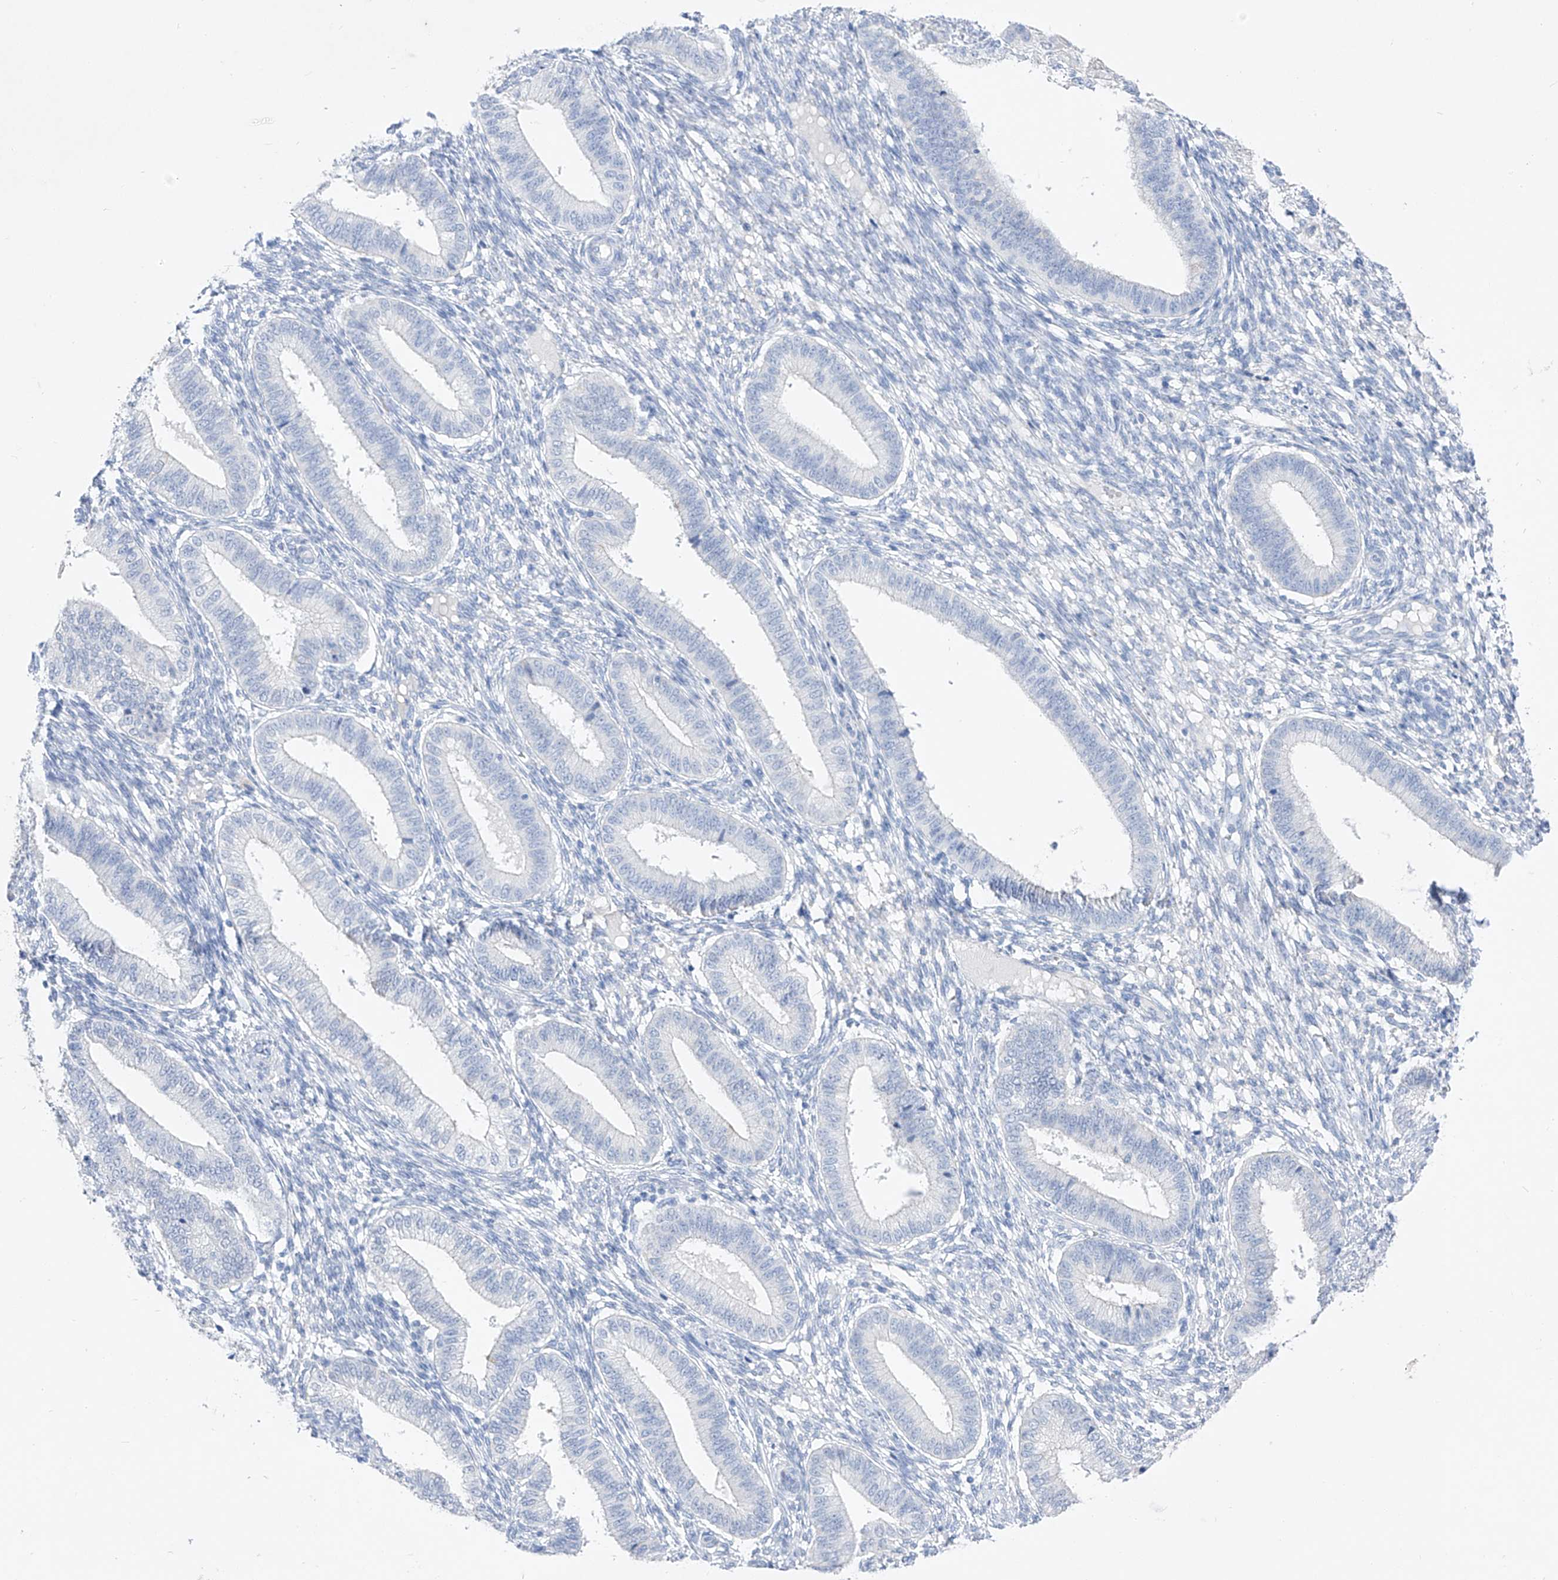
{"staining": {"intensity": "negative", "quantity": "none", "location": "none"}, "tissue": "endometrium", "cell_type": "Cells in endometrial stroma", "image_type": "normal", "snomed": [{"axis": "morphology", "description": "Normal tissue, NOS"}, {"axis": "topography", "description": "Endometrium"}], "caption": "DAB immunohistochemical staining of unremarkable human endometrium shows no significant expression in cells in endometrial stroma. (Brightfield microscopy of DAB immunohistochemistry at high magnification).", "gene": "FRS3", "patient": {"sex": "female", "age": 39}}